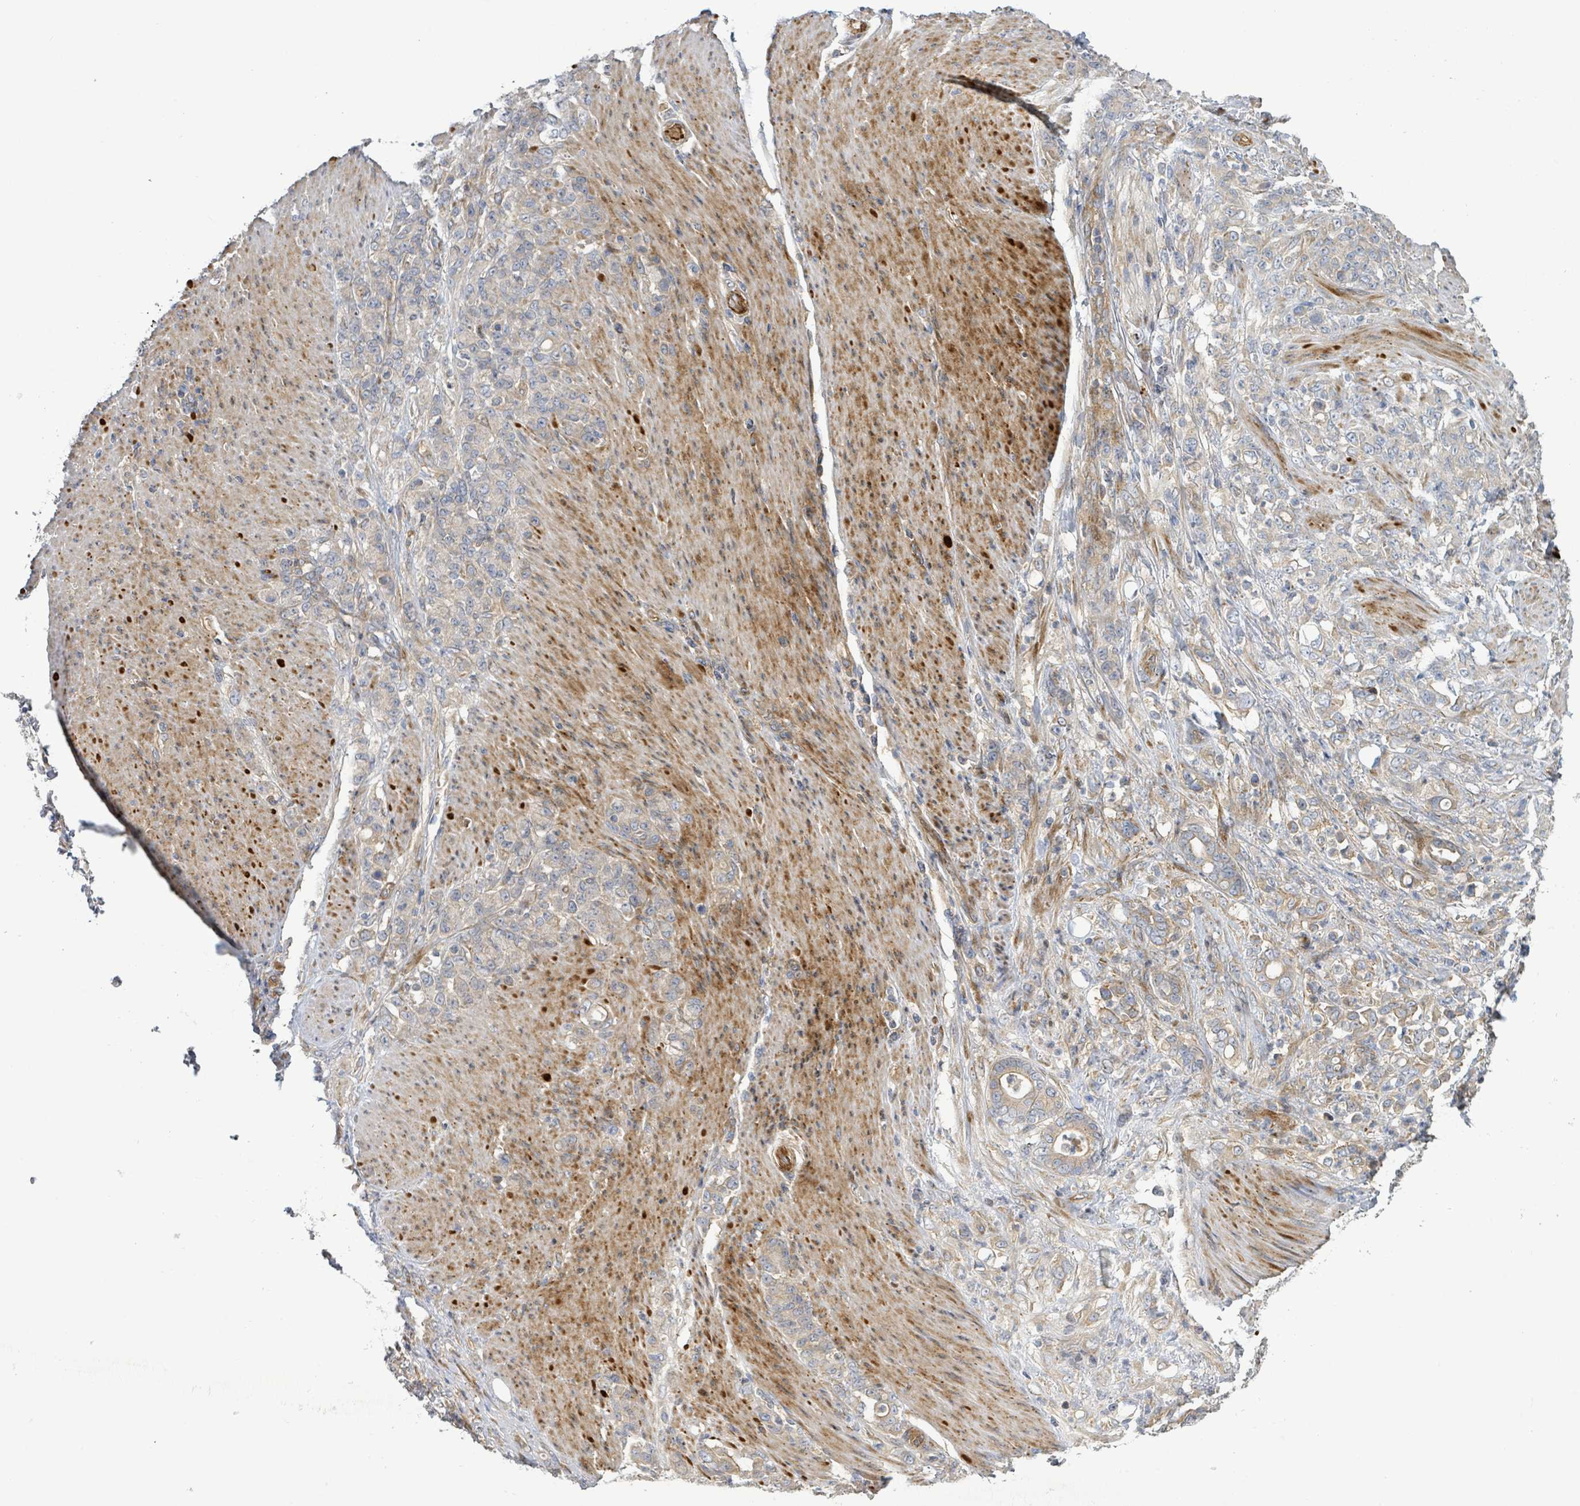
{"staining": {"intensity": "weak", "quantity": "<25%", "location": "cytoplasmic/membranous"}, "tissue": "stomach cancer", "cell_type": "Tumor cells", "image_type": "cancer", "snomed": [{"axis": "morphology", "description": "Adenocarcinoma, NOS"}, {"axis": "topography", "description": "Stomach"}], "caption": "Photomicrograph shows no protein staining in tumor cells of adenocarcinoma (stomach) tissue.", "gene": "CFAP210", "patient": {"sex": "female", "age": 79}}